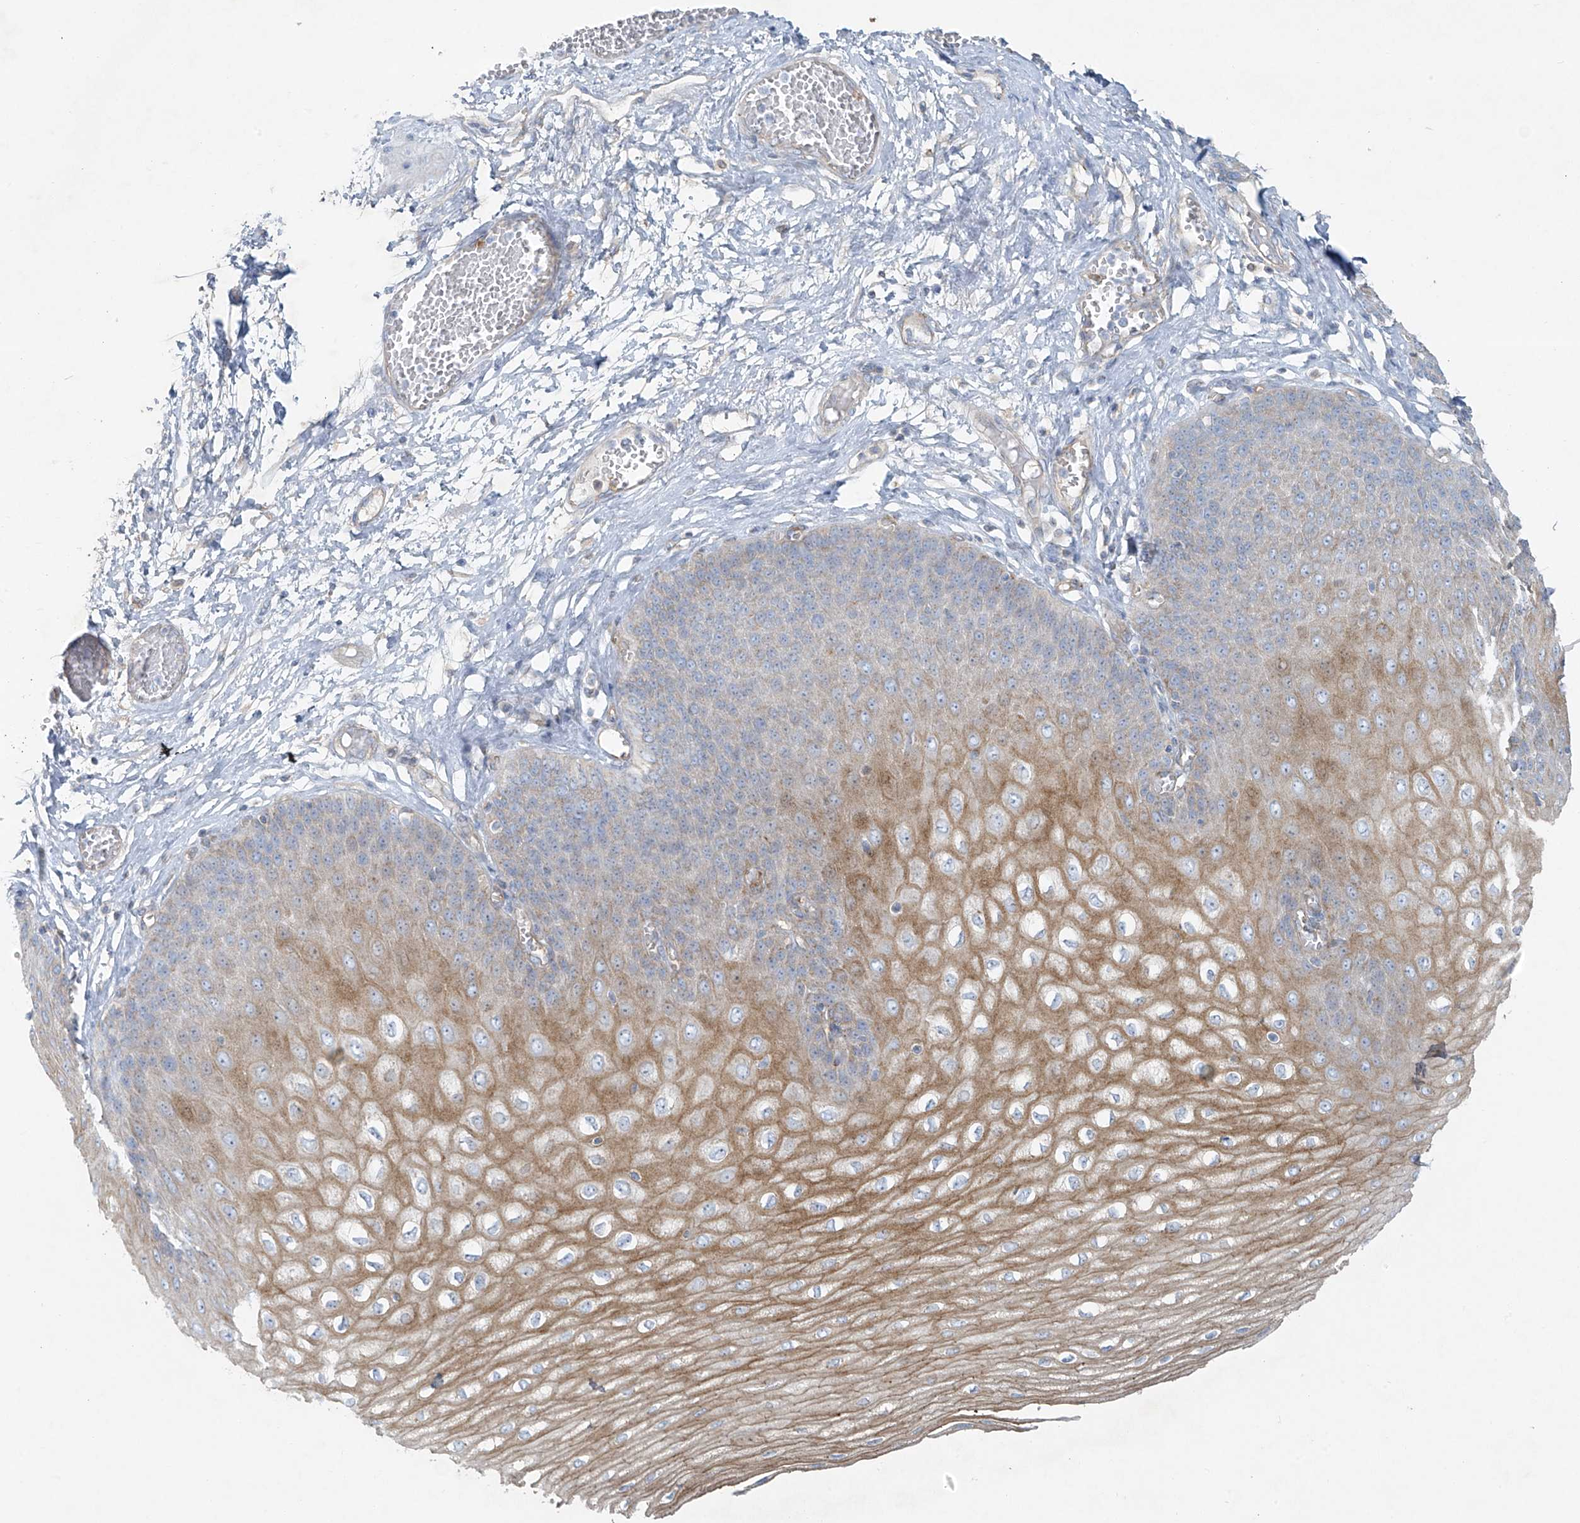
{"staining": {"intensity": "moderate", "quantity": "25%-75%", "location": "cytoplasmic/membranous"}, "tissue": "esophagus", "cell_type": "Squamous epithelial cells", "image_type": "normal", "snomed": [{"axis": "morphology", "description": "Normal tissue, NOS"}, {"axis": "topography", "description": "Esophagus"}], "caption": "Immunohistochemistry (IHC) (DAB) staining of benign esophagus demonstrates moderate cytoplasmic/membranous protein staining in about 25%-75% of squamous epithelial cells.", "gene": "VAMP5", "patient": {"sex": "male", "age": 60}}